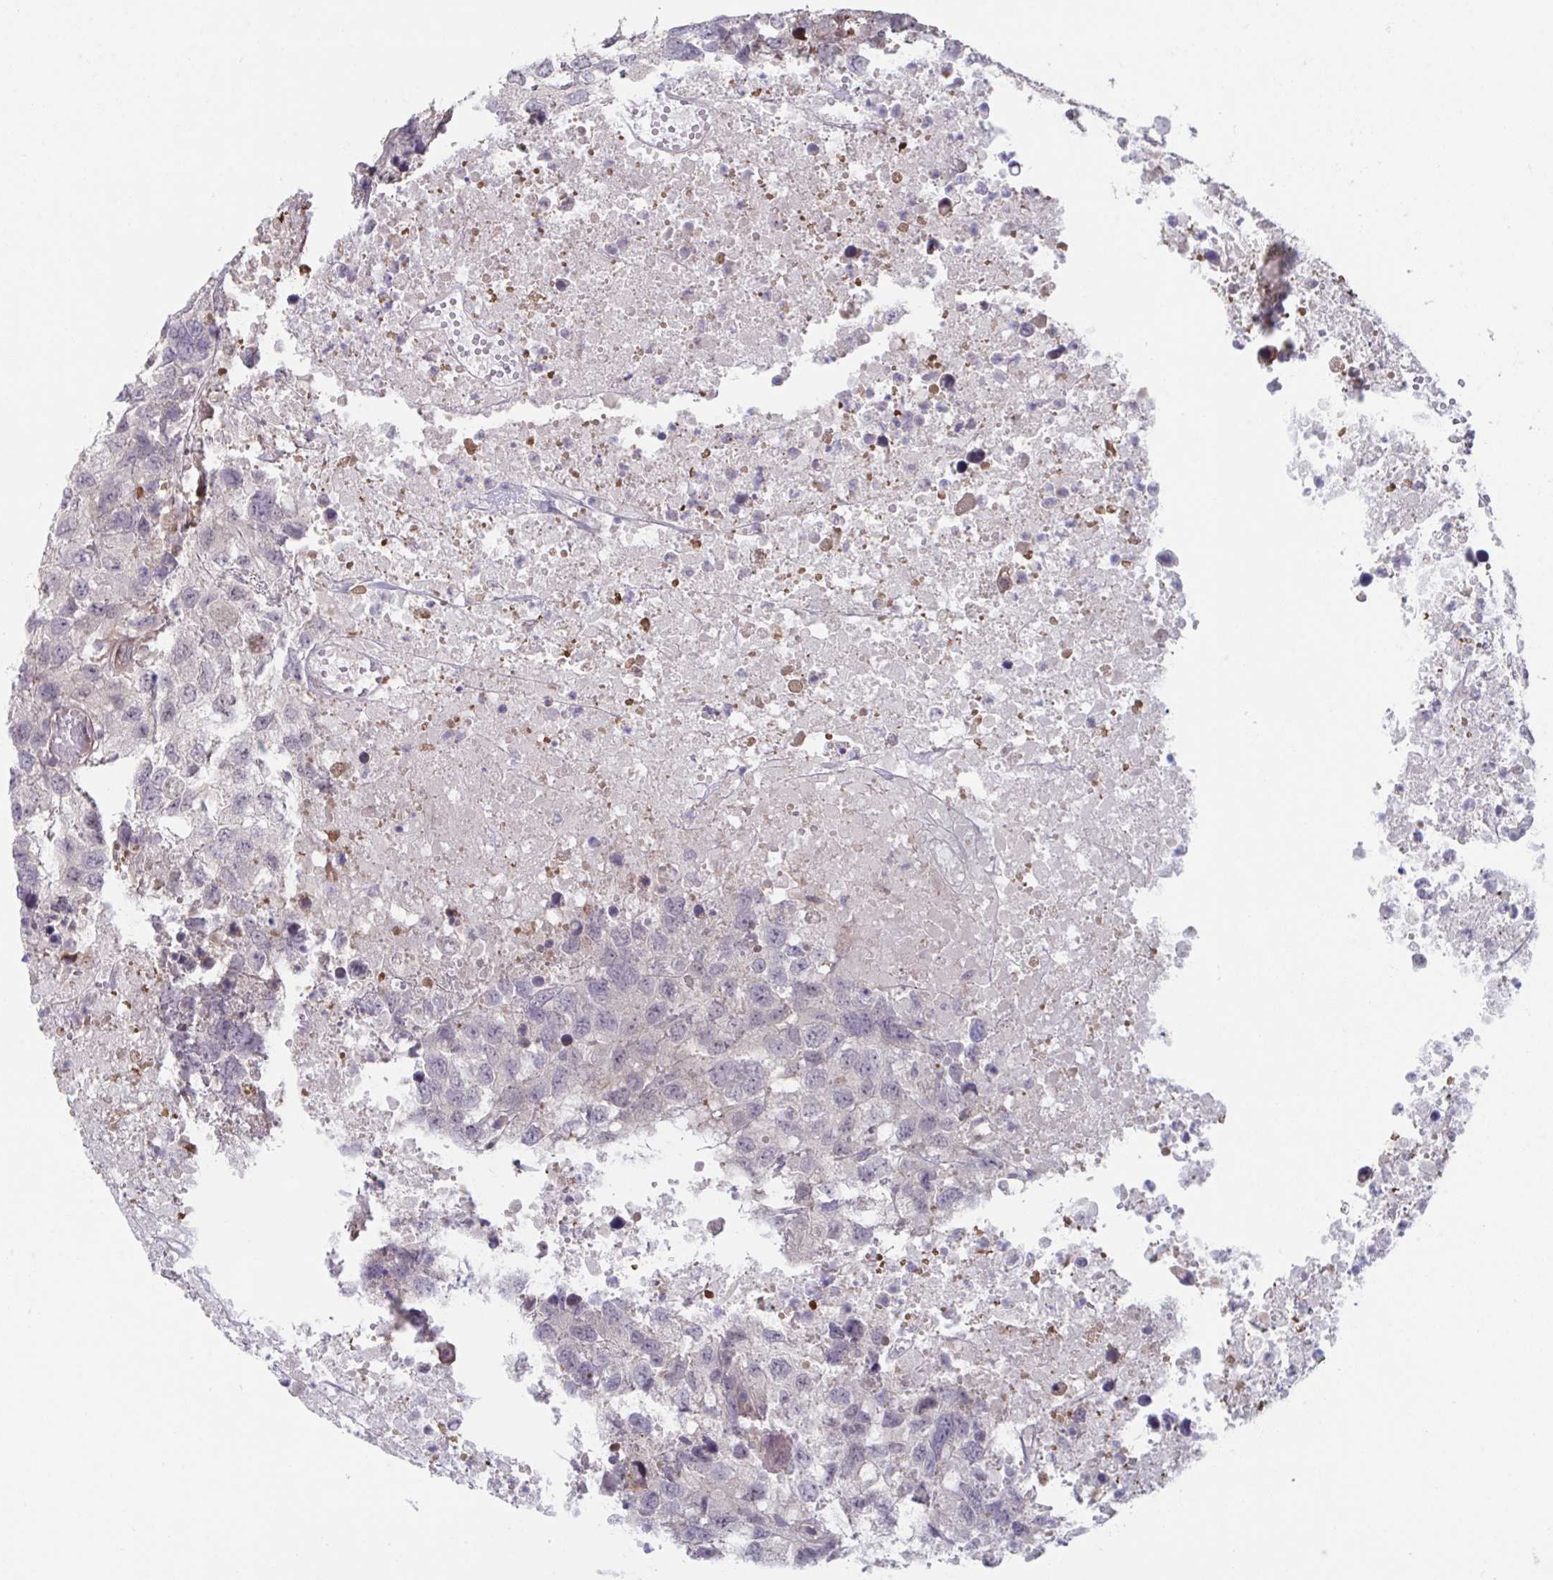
{"staining": {"intensity": "negative", "quantity": "none", "location": "none"}, "tissue": "testis cancer", "cell_type": "Tumor cells", "image_type": "cancer", "snomed": [{"axis": "morphology", "description": "Carcinoma, Embryonal, NOS"}, {"axis": "topography", "description": "Testis"}], "caption": "Histopathology image shows no significant protein staining in tumor cells of embryonal carcinoma (testis). (DAB (3,3'-diaminobenzidine) immunohistochemistry (IHC) with hematoxylin counter stain).", "gene": "STK26", "patient": {"sex": "male", "age": 83}}